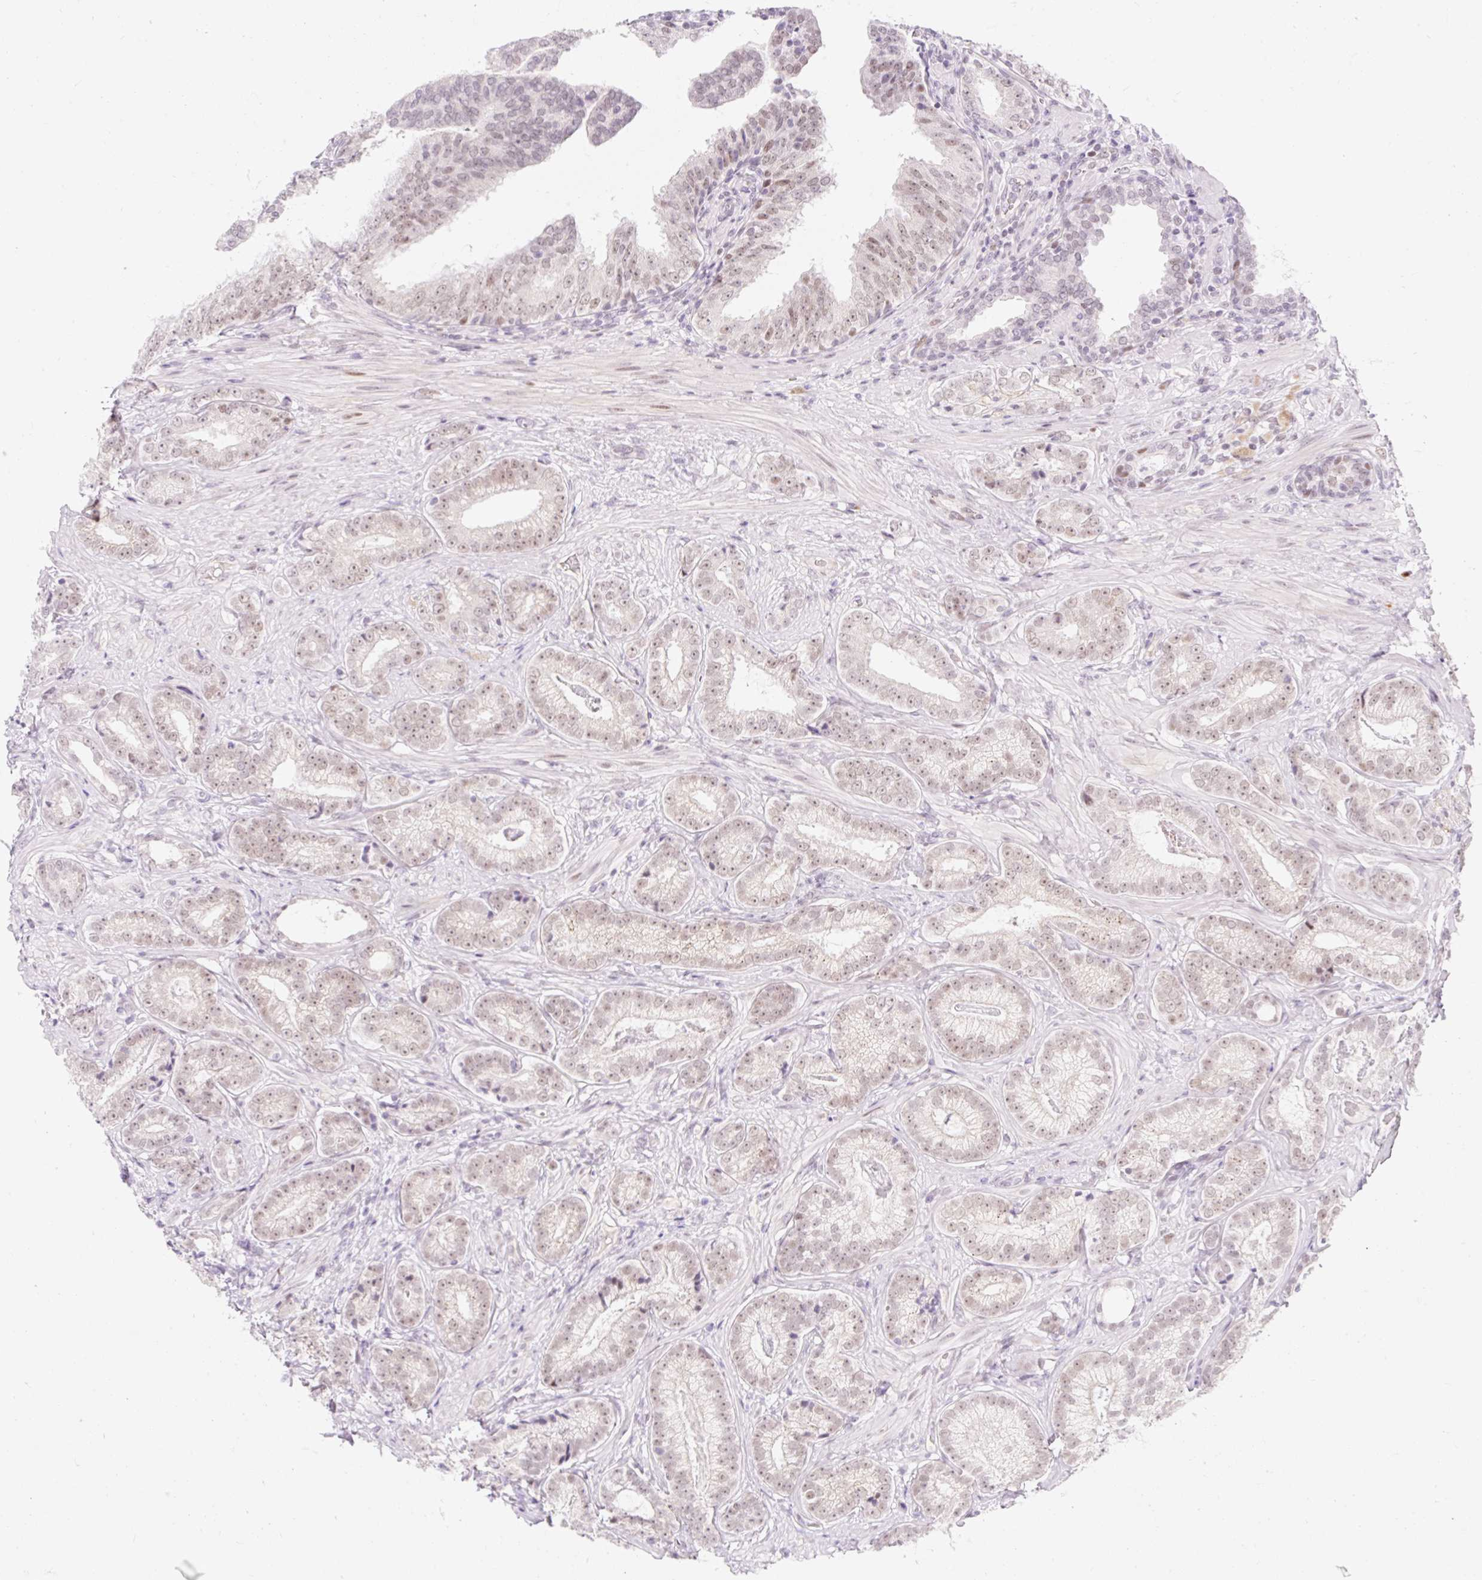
{"staining": {"intensity": "weak", "quantity": ">75%", "location": "nuclear"}, "tissue": "prostate cancer", "cell_type": "Tumor cells", "image_type": "cancer", "snomed": [{"axis": "morphology", "description": "Adenocarcinoma, Low grade"}, {"axis": "topography", "description": "Prostate"}], "caption": "Protein staining demonstrates weak nuclear expression in approximately >75% of tumor cells in prostate cancer.", "gene": "H2BW1", "patient": {"sex": "male", "age": 61}}